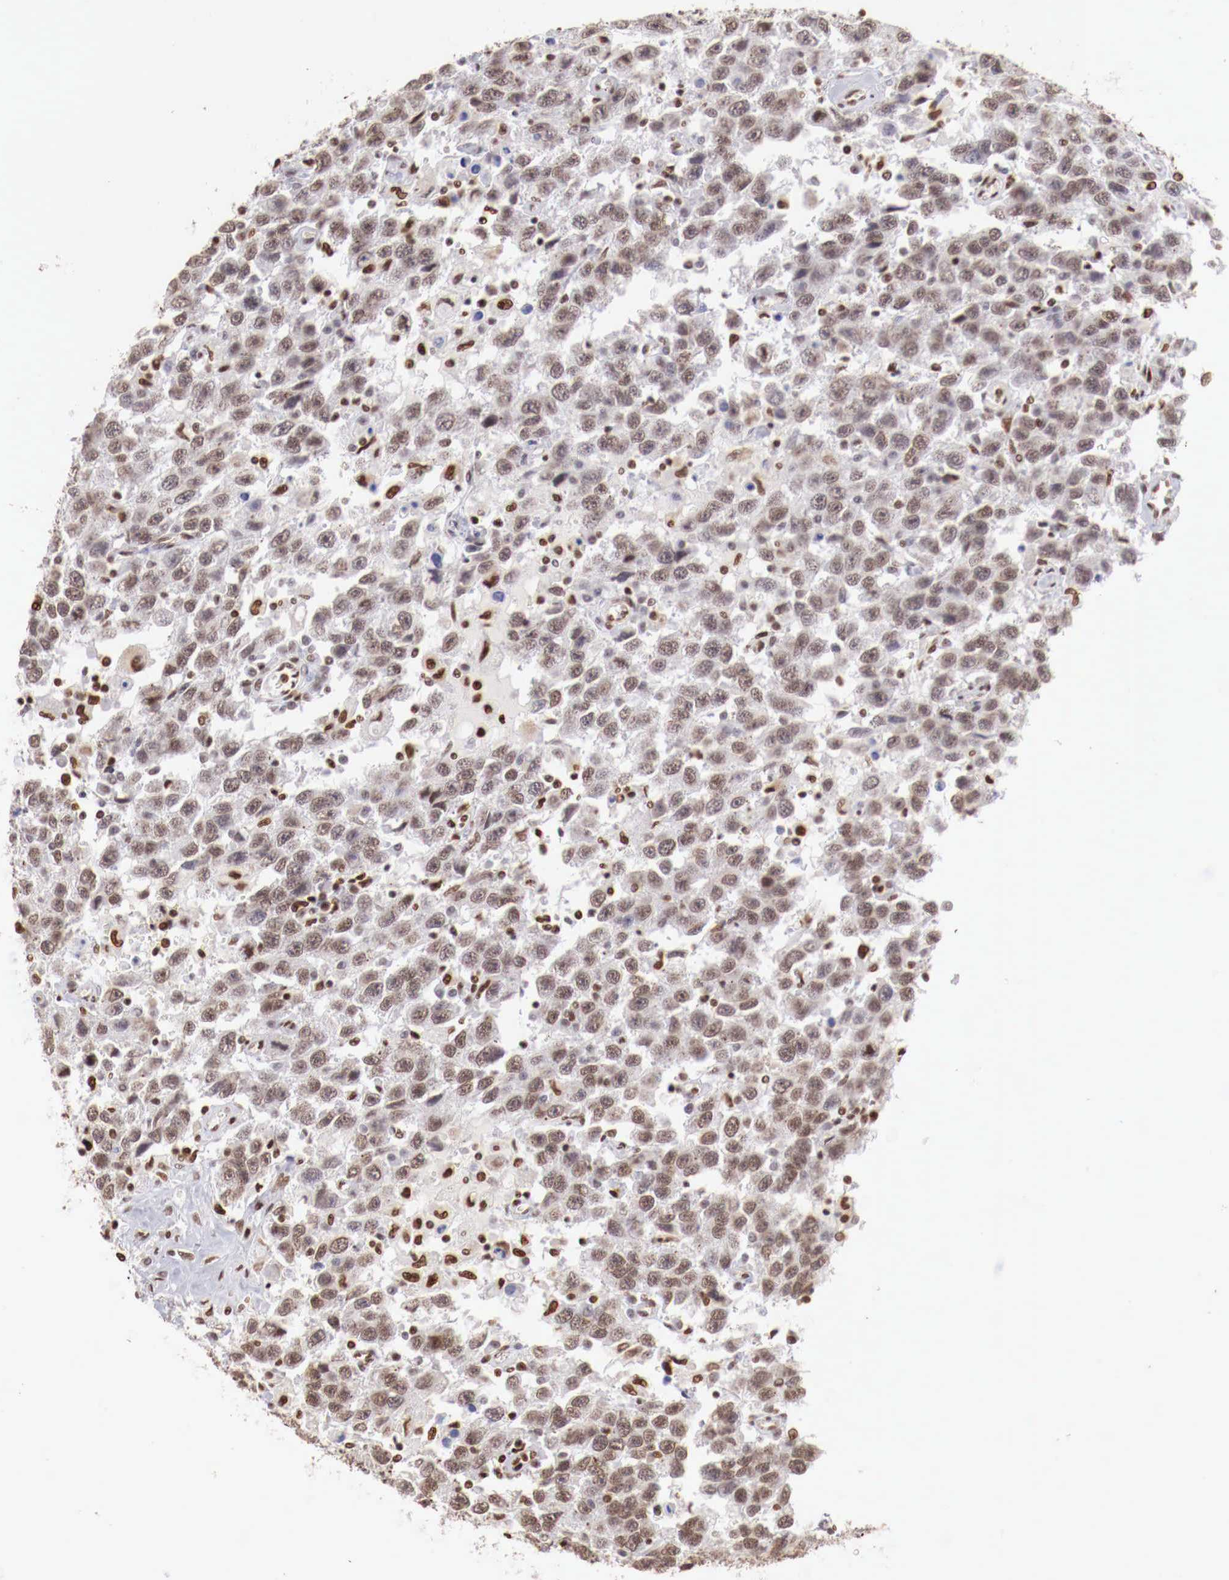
{"staining": {"intensity": "weak", "quantity": ">75%", "location": "nuclear"}, "tissue": "testis cancer", "cell_type": "Tumor cells", "image_type": "cancer", "snomed": [{"axis": "morphology", "description": "Seminoma, NOS"}, {"axis": "topography", "description": "Testis"}], "caption": "Protein expression analysis of human testis seminoma reveals weak nuclear staining in about >75% of tumor cells.", "gene": "MAX", "patient": {"sex": "male", "age": 41}}